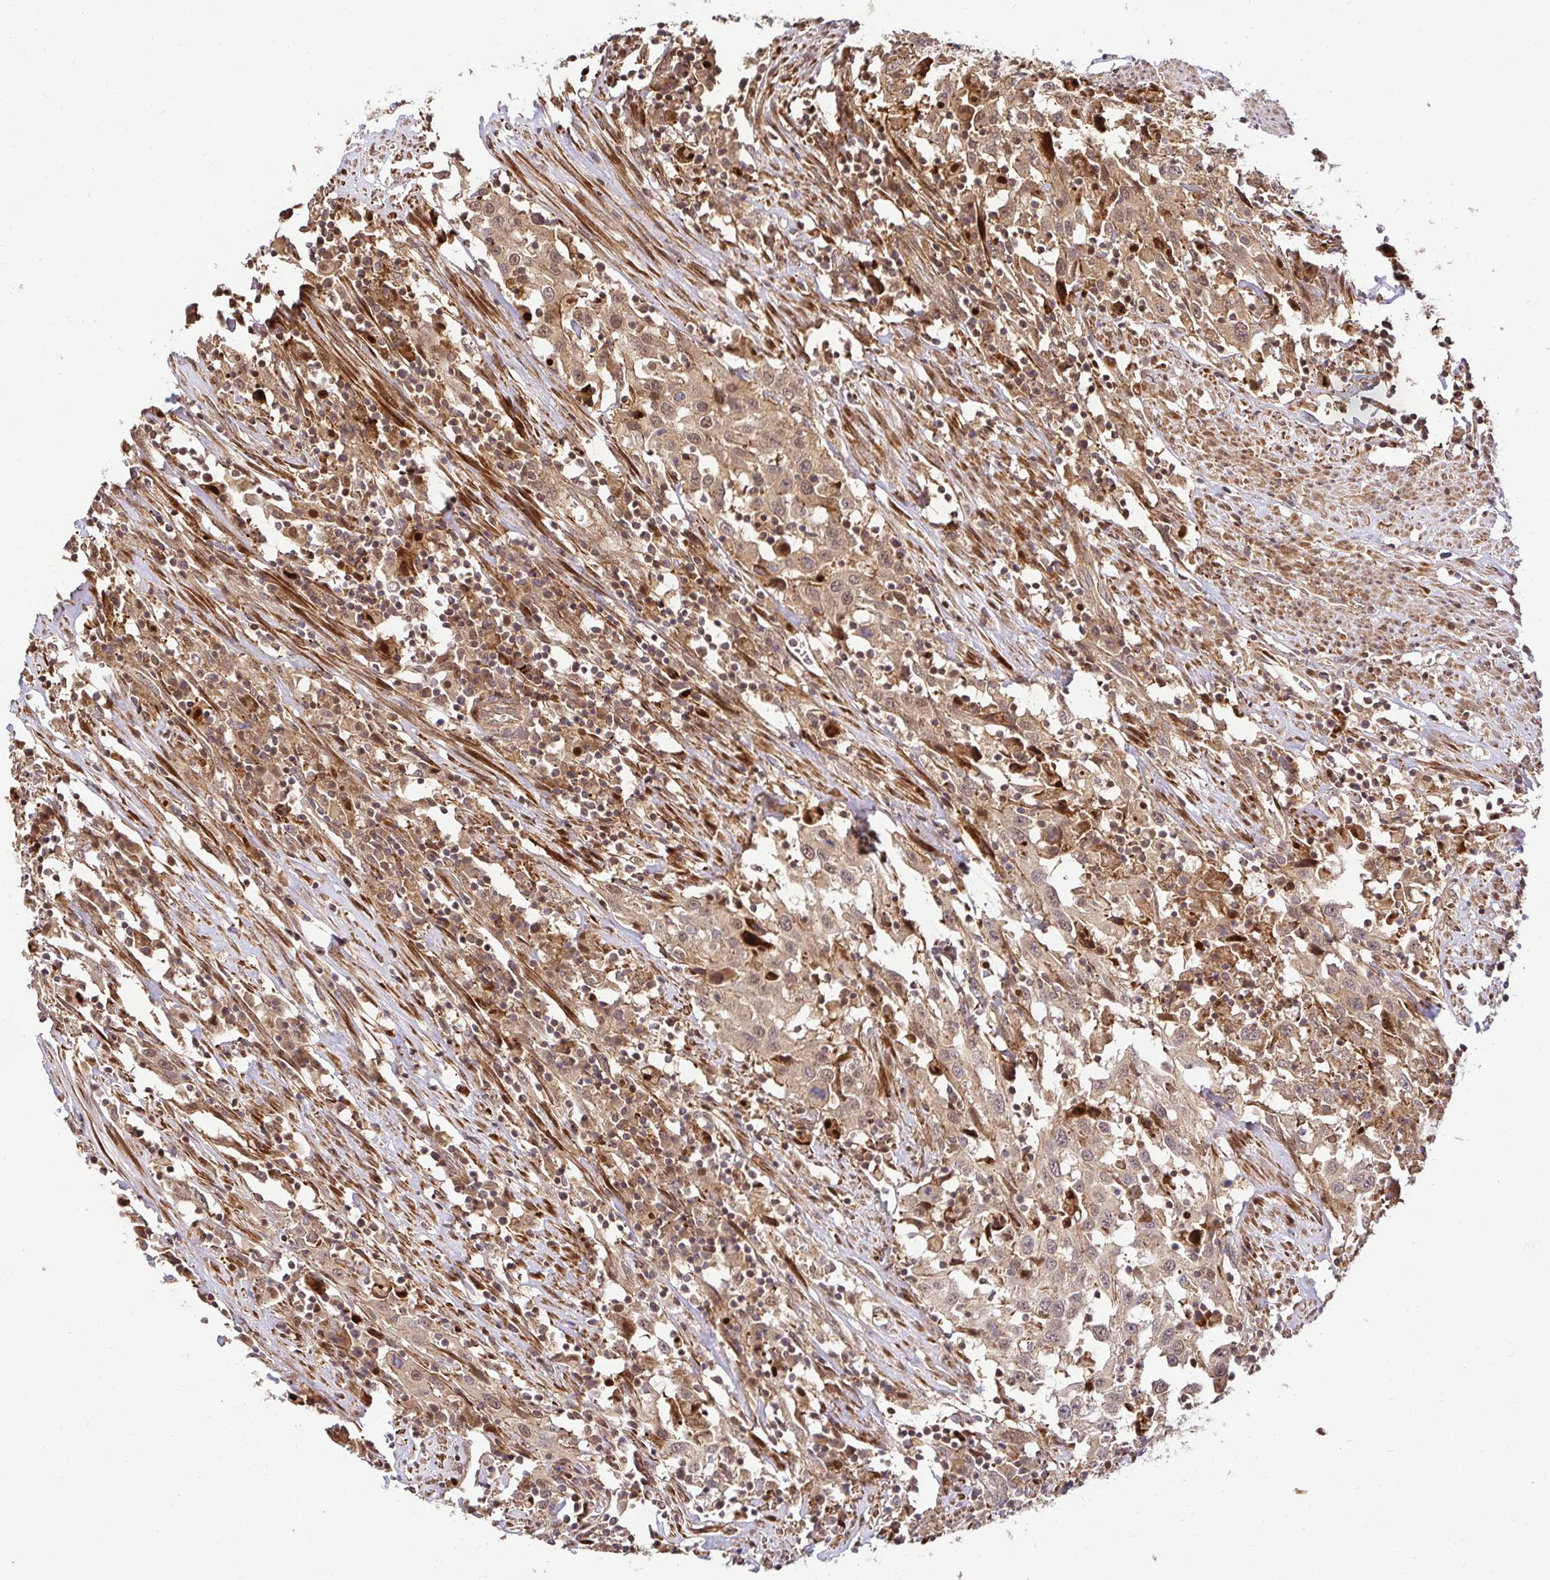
{"staining": {"intensity": "weak", "quantity": "25%-75%", "location": "cytoplasmic/membranous,nuclear"}, "tissue": "urothelial cancer", "cell_type": "Tumor cells", "image_type": "cancer", "snomed": [{"axis": "morphology", "description": "Urothelial carcinoma, High grade"}, {"axis": "topography", "description": "Urinary bladder"}], "caption": "Weak cytoplasmic/membranous and nuclear staining for a protein is present in approximately 25%-75% of tumor cells of urothelial carcinoma (high-grade) using immunohistochemistry (IHC).", "gene": "PSMA4", "patient": {"sex": "male", "age": 61}}